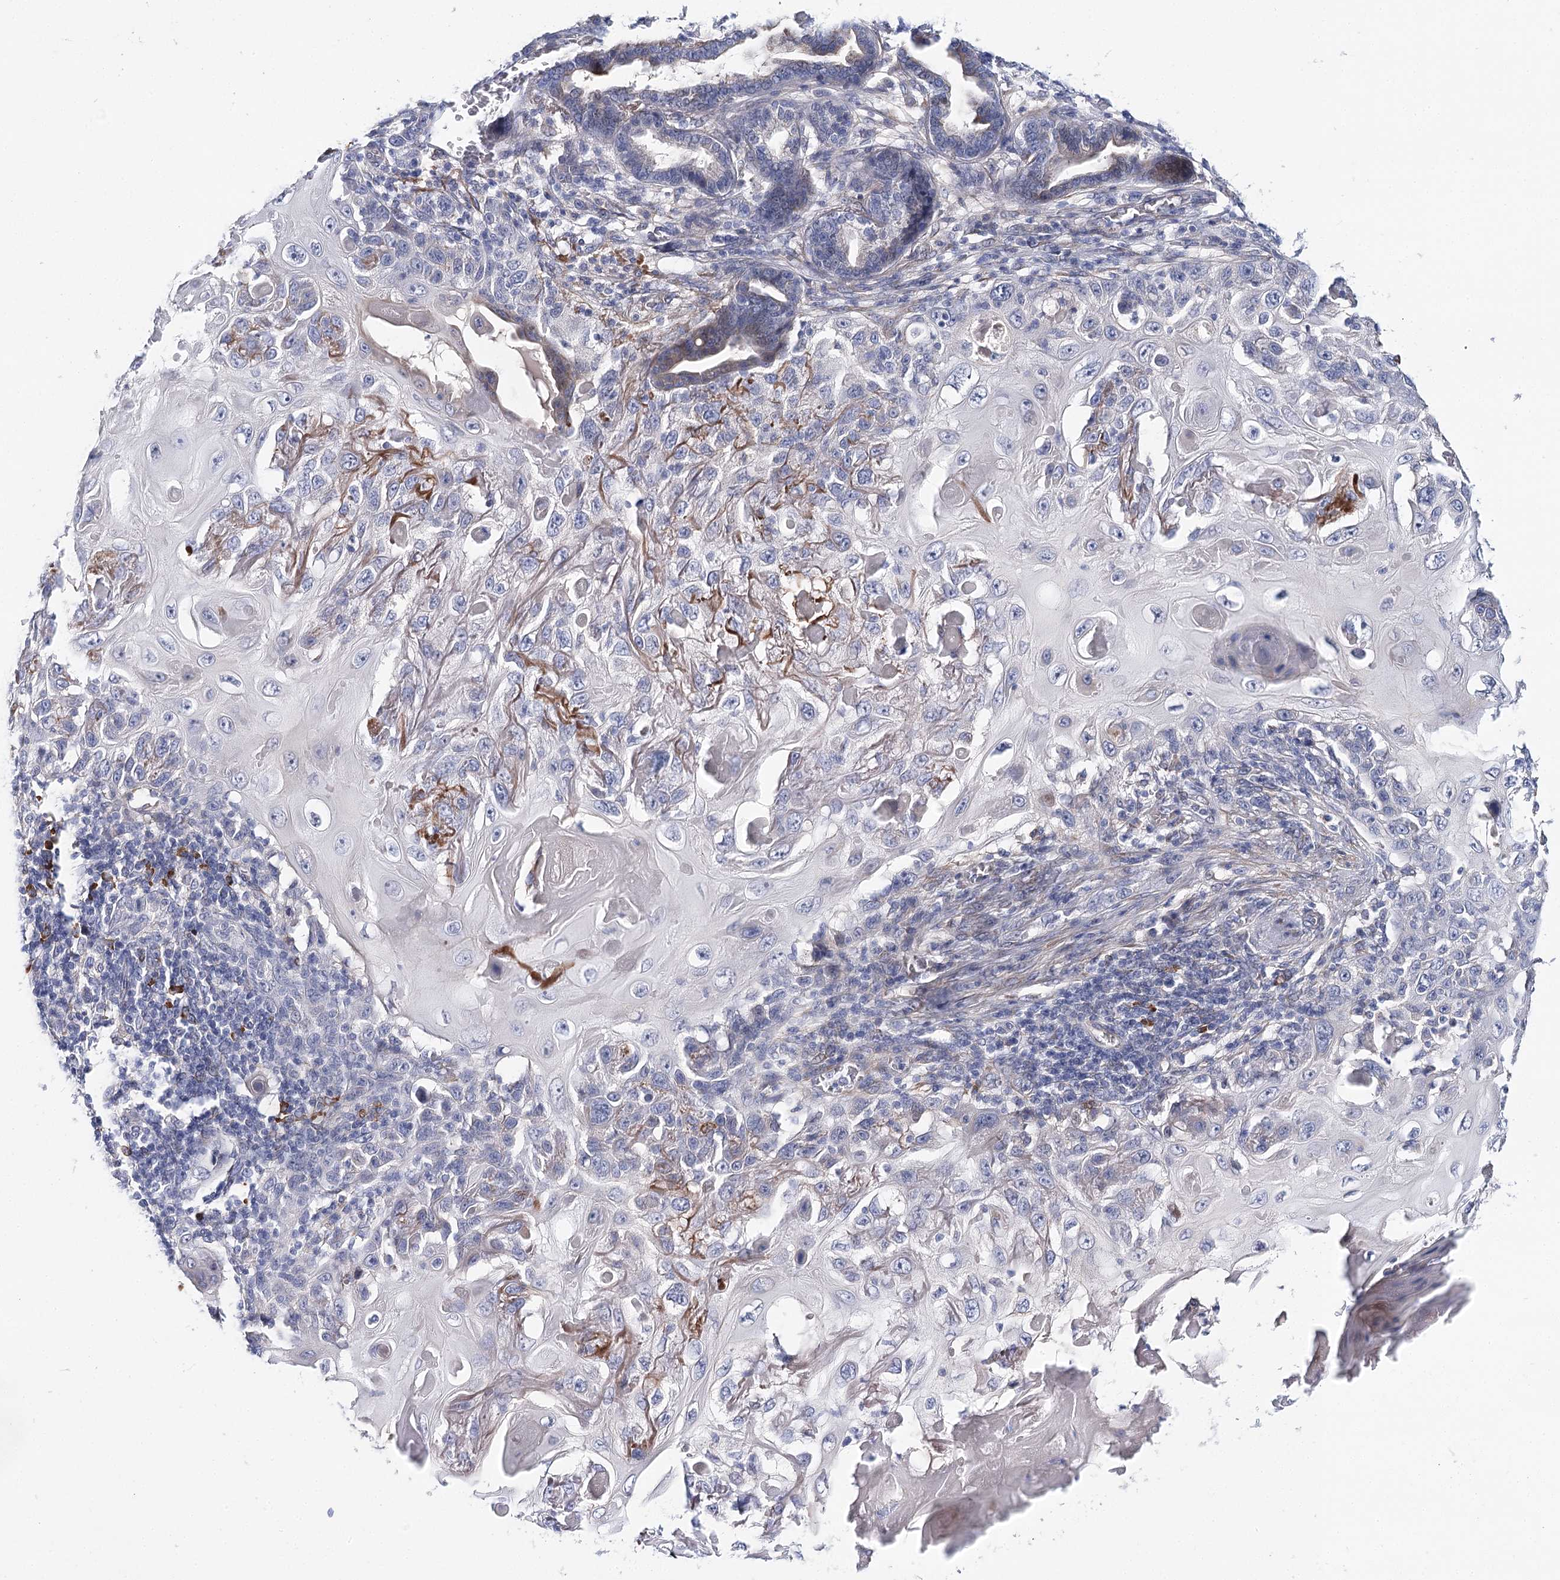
{"staining": {"intensity": "weak", "quantity": "<25%", "location": "cytoplasmic/membranous"}, "tissue": "skin cancer", "cell_type": "Tumor cells", "image_type": "cancer", "snomed": [{"axis": "morphology", "description": "Squamous cell carcinoma, NOS"}, {"axis": "topography", "description": "Skin"}], "caption": "Immunohistochemical staining of skin squamous cell carcinoma demonstrates no significant expression in tumor cells.", "gene": "TEX12", "patient": {"sex": "female", "age": 88}}